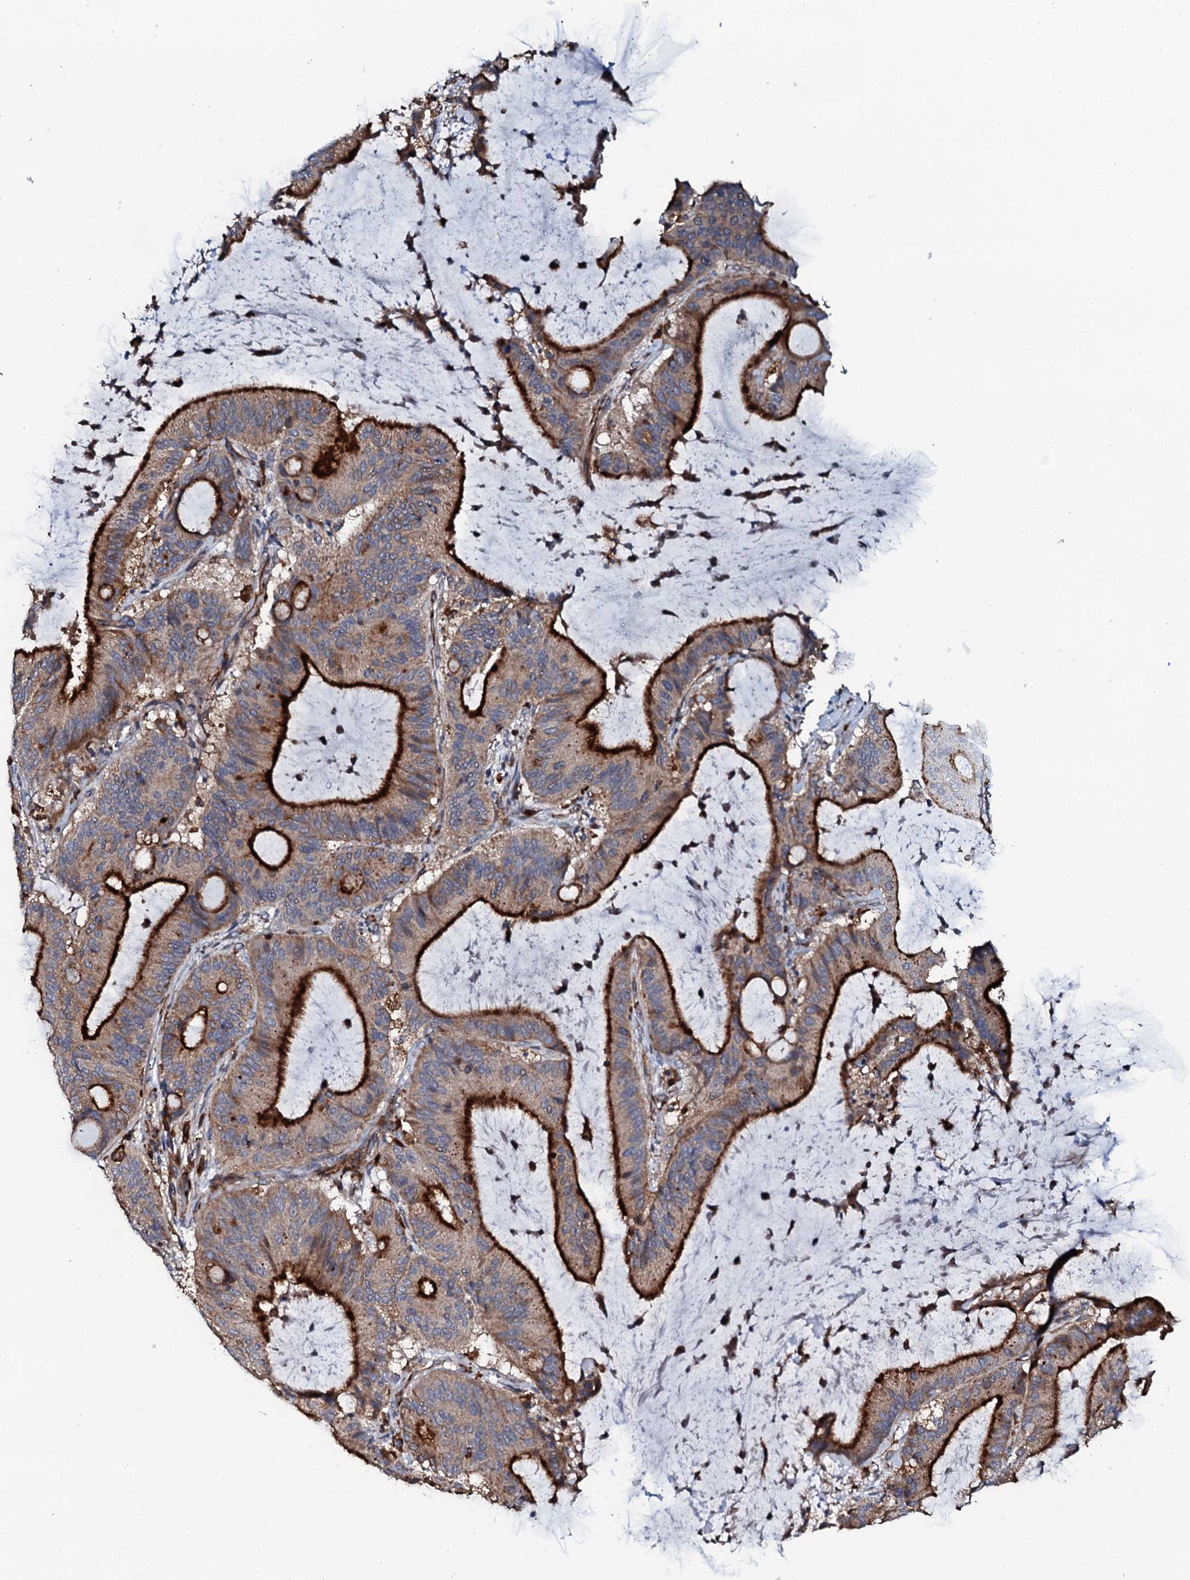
{"staining": {"intensity": "strong", "quantity": "25%-75%", "location": "cytoplasmic/membranous"}, "tissue": "liver cancer", "cell_type": "Tumor cells", "image_type": "cancer", "snomed": [{"axis": "morphology", "description": "Normal tissue, NOS"}, {"axis": "morphology", "description": "Cholangiocarcinoma"}, {"axis": "topography", "description": "Liver"}, {"axis": "topography", "description": "Peripheral nerve tissue"}], "caption": "This is an image of IHC staining of cholangiocarcinoma (liver), which shows strong positivity in the cytoplasmic/membranous of tumor cells.", "gene": "VAMP8", "patient": {"sex": "female", "age": 73}}